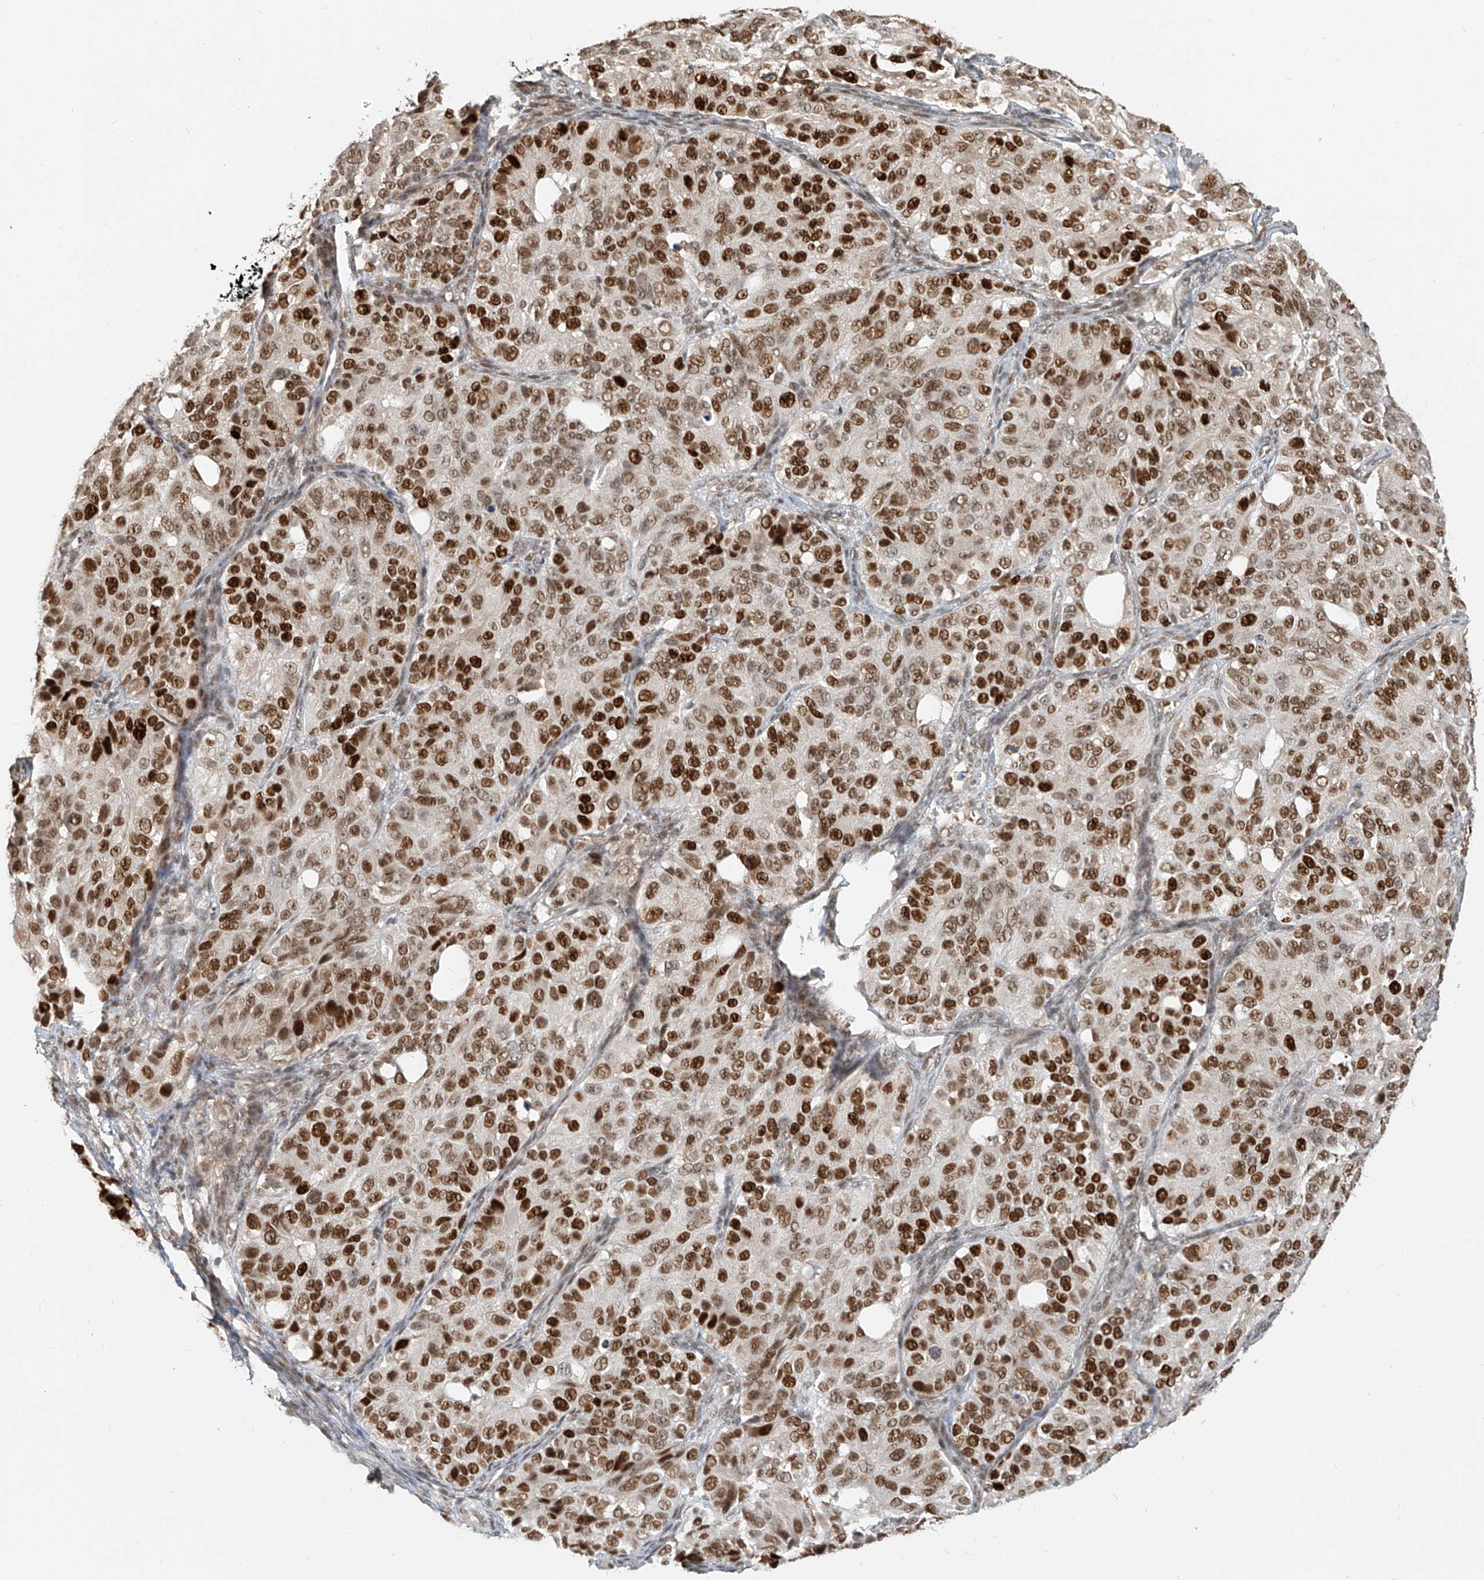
{"staining": {"intensity": "strong", "quantity": ">75%", "location": "nuclear"}, "tissue": "ovarian cancer", "cell_type": "Tumor cells", "image_type": "cancer", "snomed": [{"axis": "morphology", "description": "Carcinoma, endometroid"}, {"axis": "topography", "description": "Ovary"}], "caption": "Strong nuclear expression is seen in approximately >75% of tumor cells in ovarian cancer.", "gene": "ZMYM2", "patient": {"sex": "female", "age": 51}}